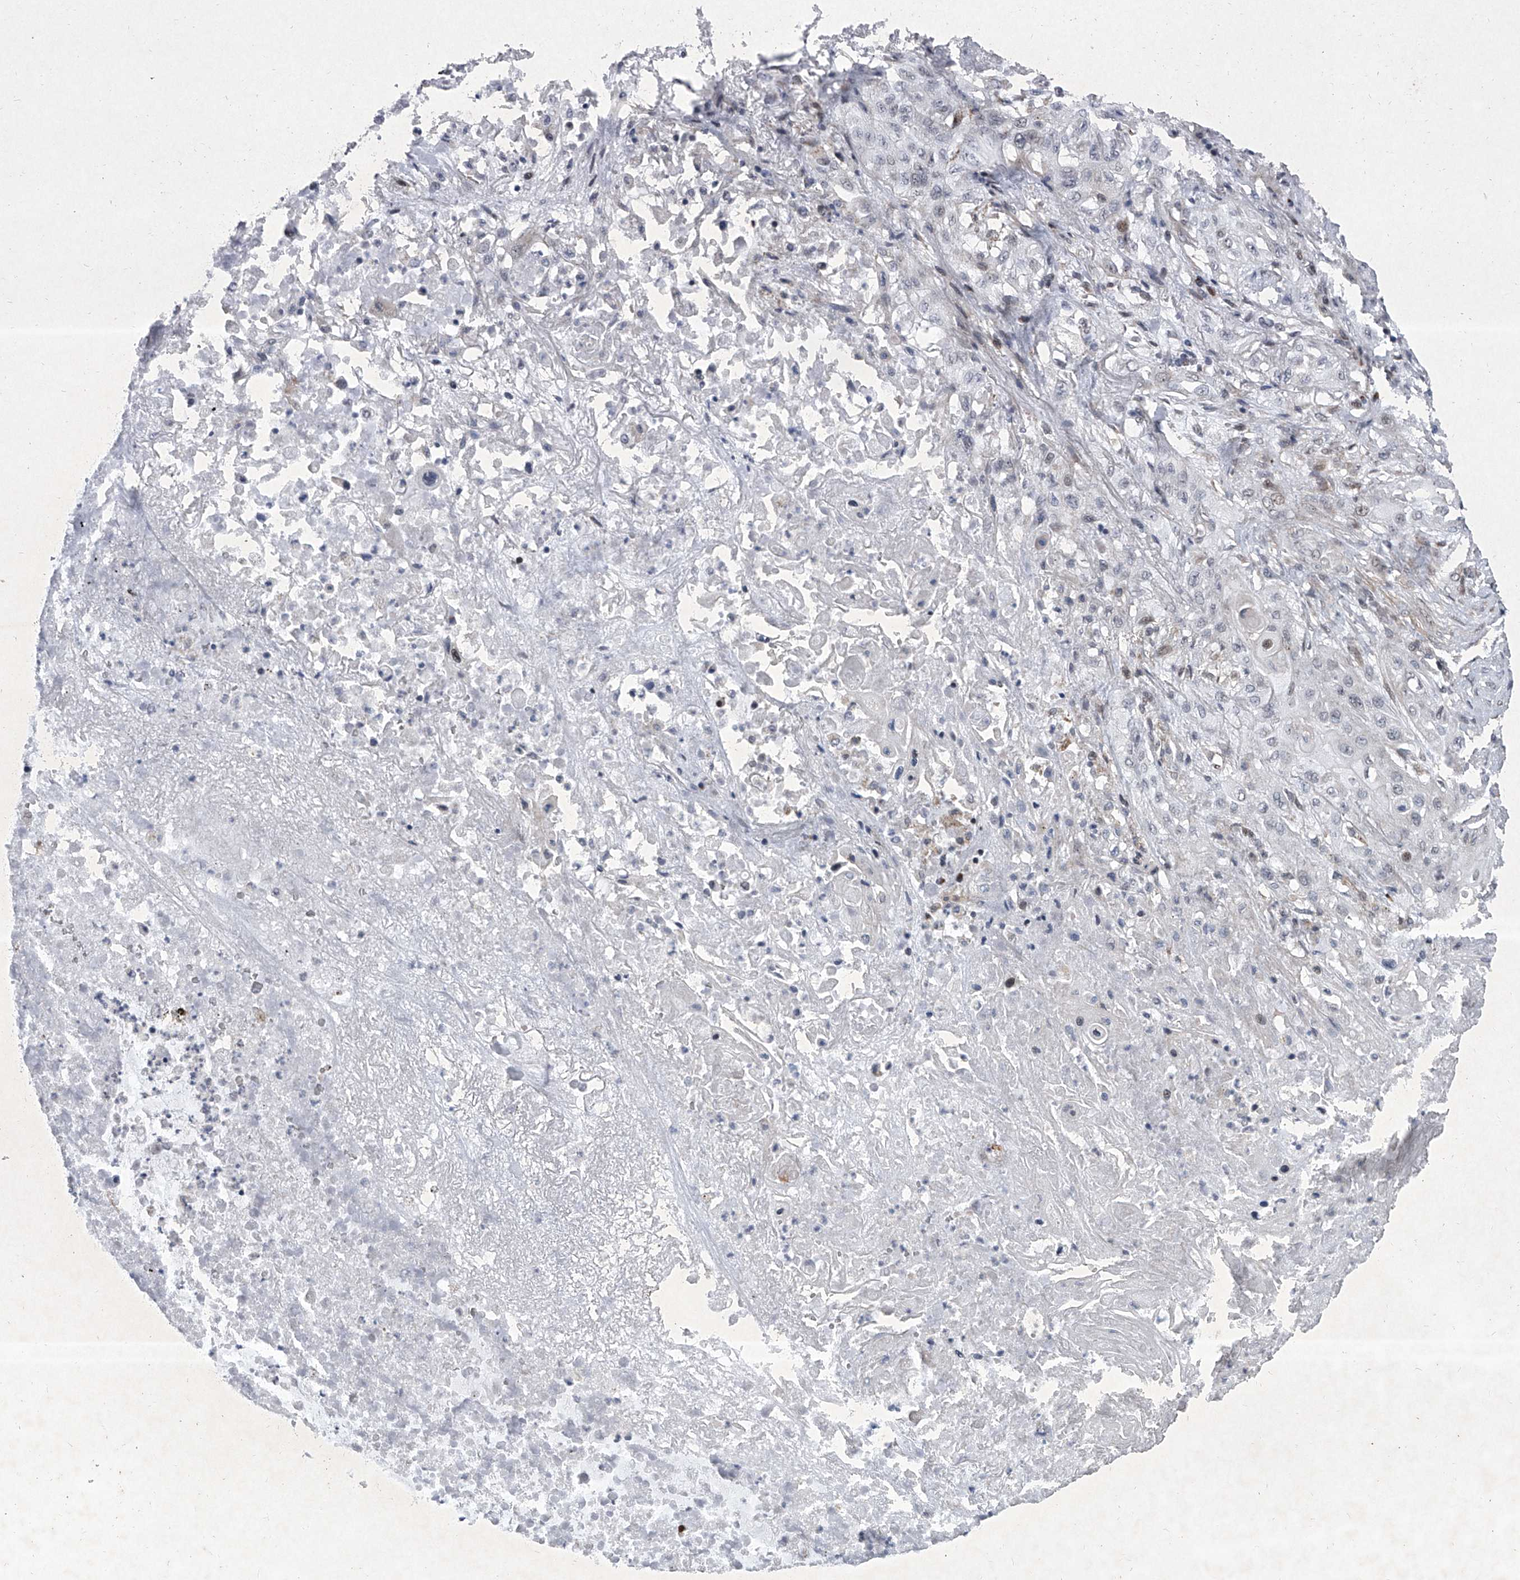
{"staining": {"intensity": "negative", "quantity": "none", "location": "none"}, "tissue": "lung cancer", "cell_type": "Tumor cells", "image_type": "cancer", "snomed": [{"axis": "morphology", "description": "Squamous cell carcinoma, NOS"}, {"axis": "topography", "description": "Lung"}], "caption": "Lung cancer (squamous cell carcinoma) was stained to show a protein in brown. There is no significant positivity in tumor cells. Nuclei are stained in blue.", "gene": "MLLT1", "patient": {"sex": "female", "age": 47}}